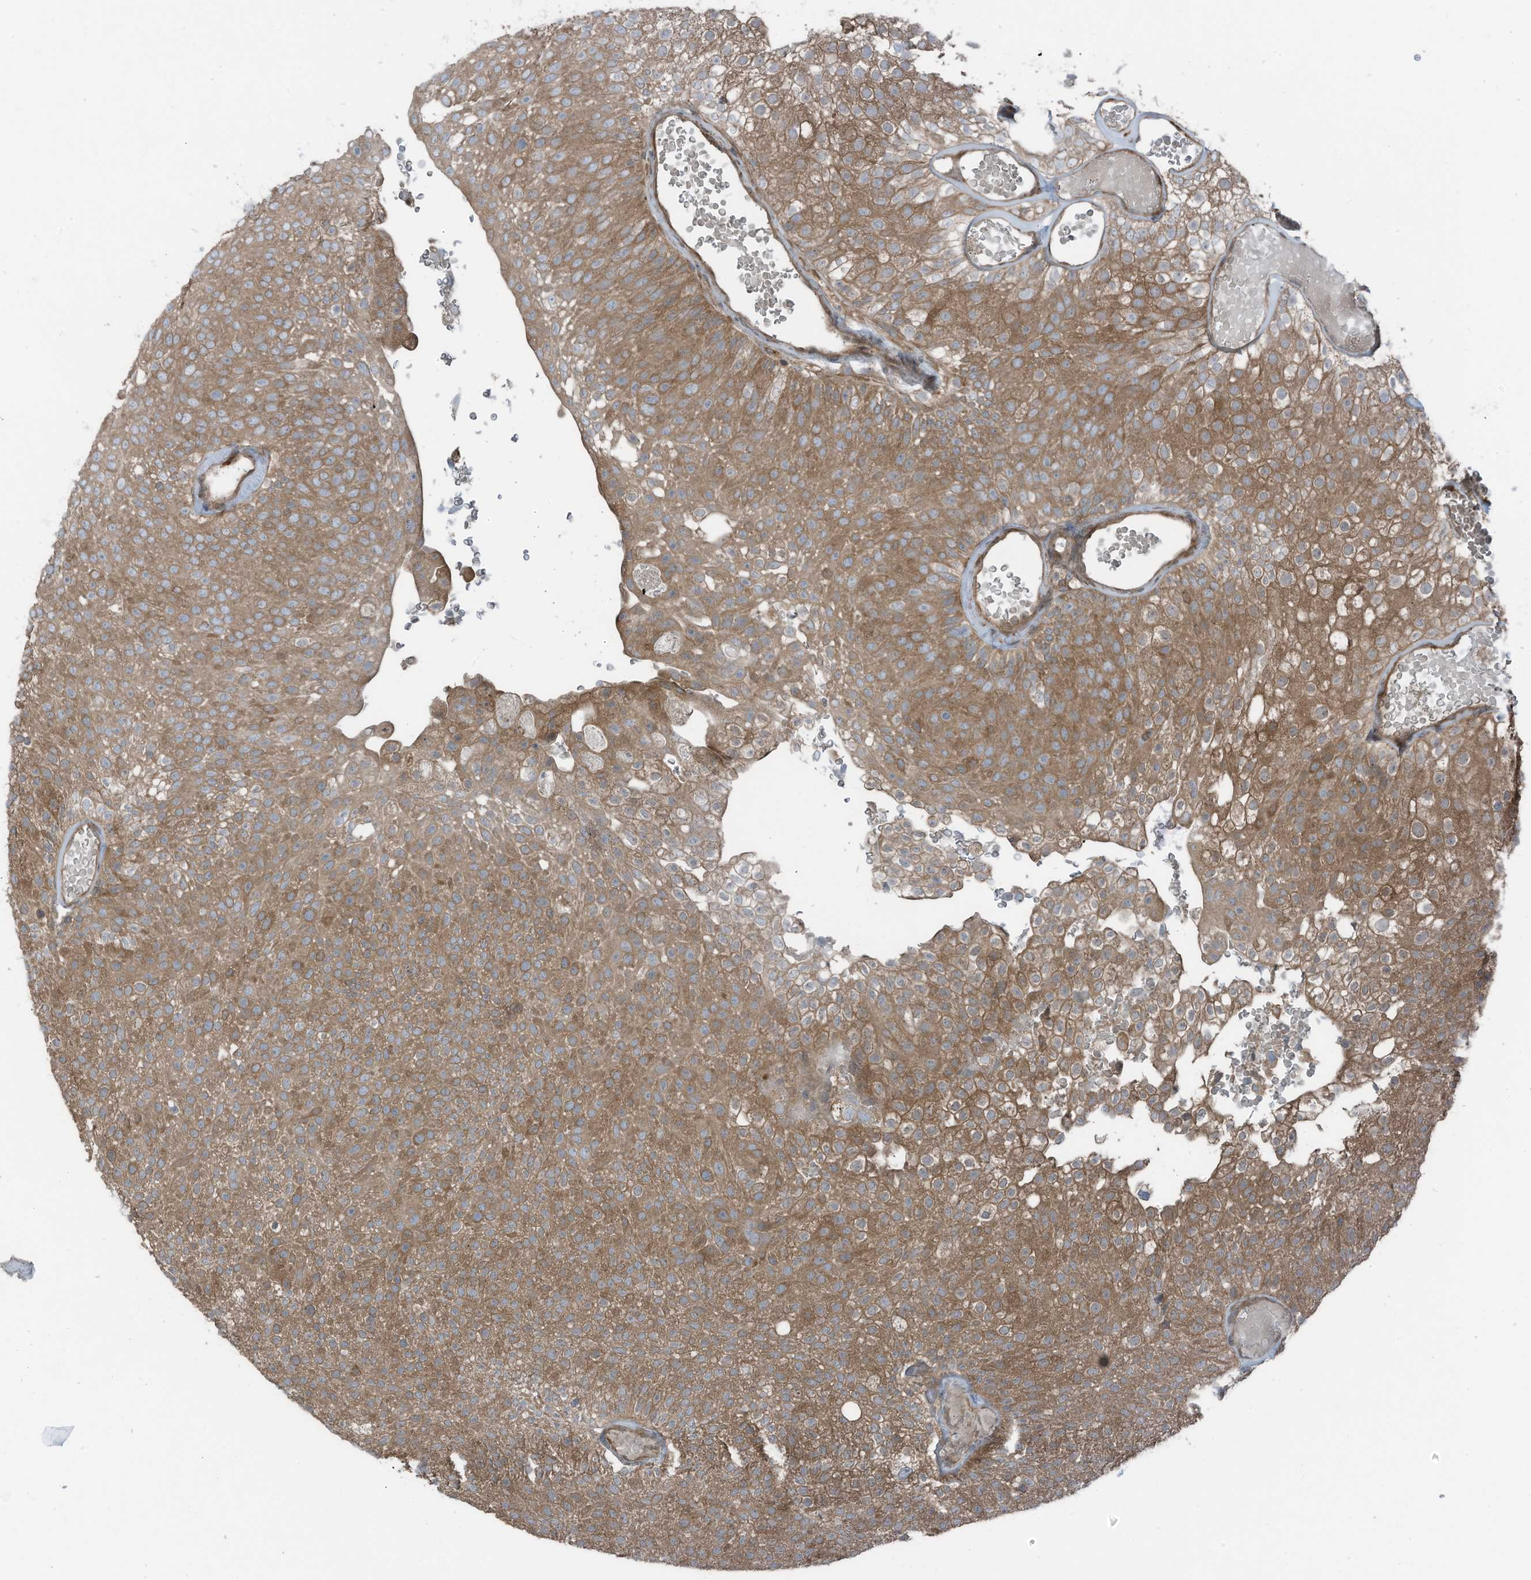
{"staining": {"intensity": "moderate", "quantity": ">75%", "location": "cytoplasmic/membranous"}, "tissue": "urothelial cancer", "cell_type": "Tumor cells", "image_type": "cancer", "snomed": [{"axis": "morphology", "description": "Urothelial carcinoma, Low grade"}, {"axis": "topography", "description": "Urinary bladder"}], "caption": "Low-grade urothelial carcinoma stained for a protein reveals moderate cytoplasmic/membranous positivity in tumor cells.", "gene": "TXNDC9", "patient": {"sex": "male", "age": 78}}